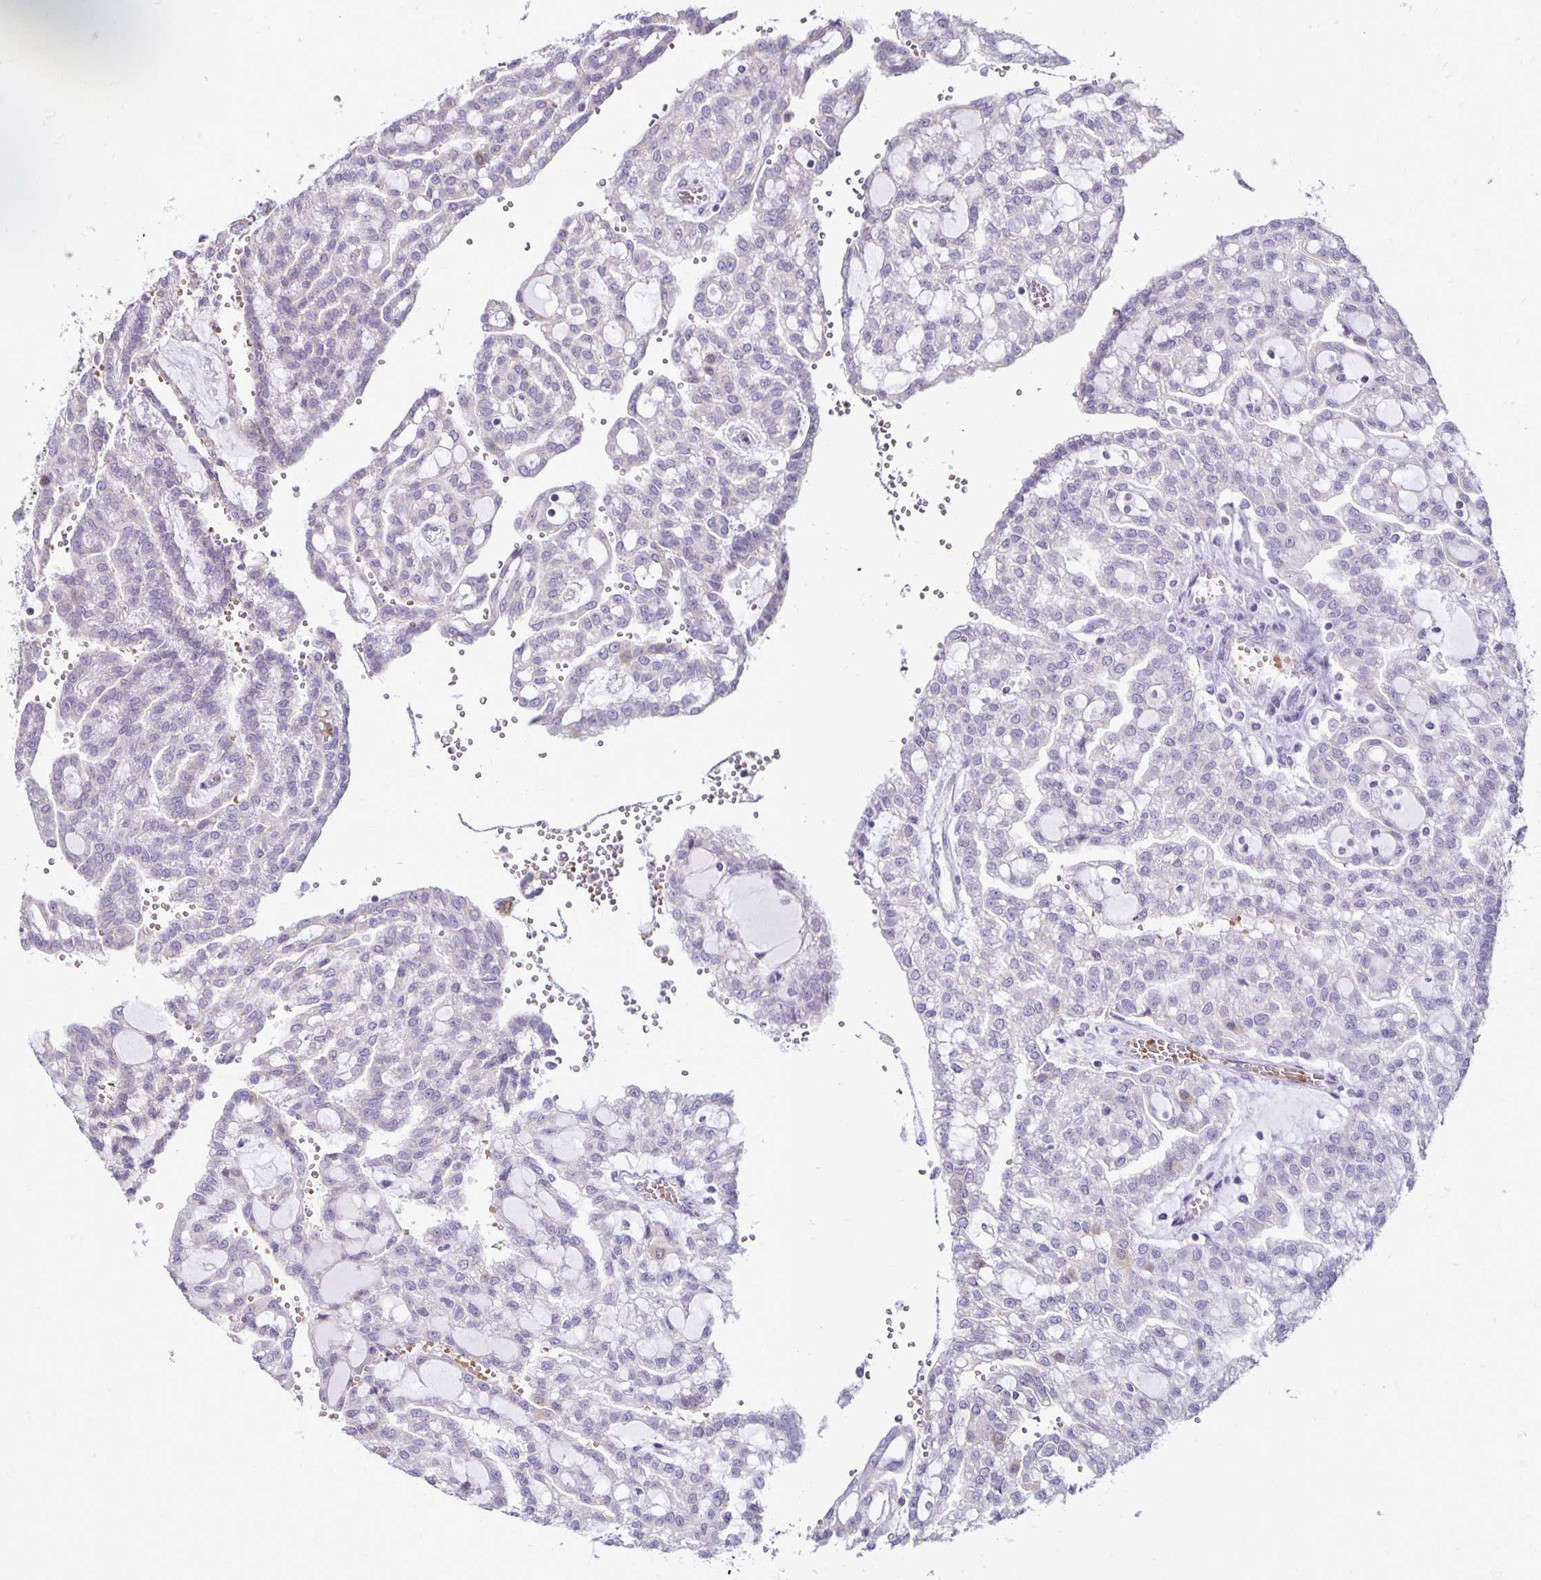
{"staining": {"intensity": "negative", "quantity": "none", "location": "none"}, "tissue": "renal cancer", "cell_type": "Tumor cells", "image_type": "cancer", "snomed": [{"axis": "morphology", "description": "Adenocarcinoma, NOS"}, {"axis": "topography", "description": "Kidney"}], "caption": "A high-resolution histopathology image shows IHC staining of renal cancer (adenocarcinoma), which displays no significant staining in tumor cells. Brightfield microscopy of IHC stained with DAB (3,3'-diaminobenzidine) (brown) and hematoxylin (blue), captured at high magnification.", "gene": "FN3K", "patient": {"sex": "male", "age": 63}}